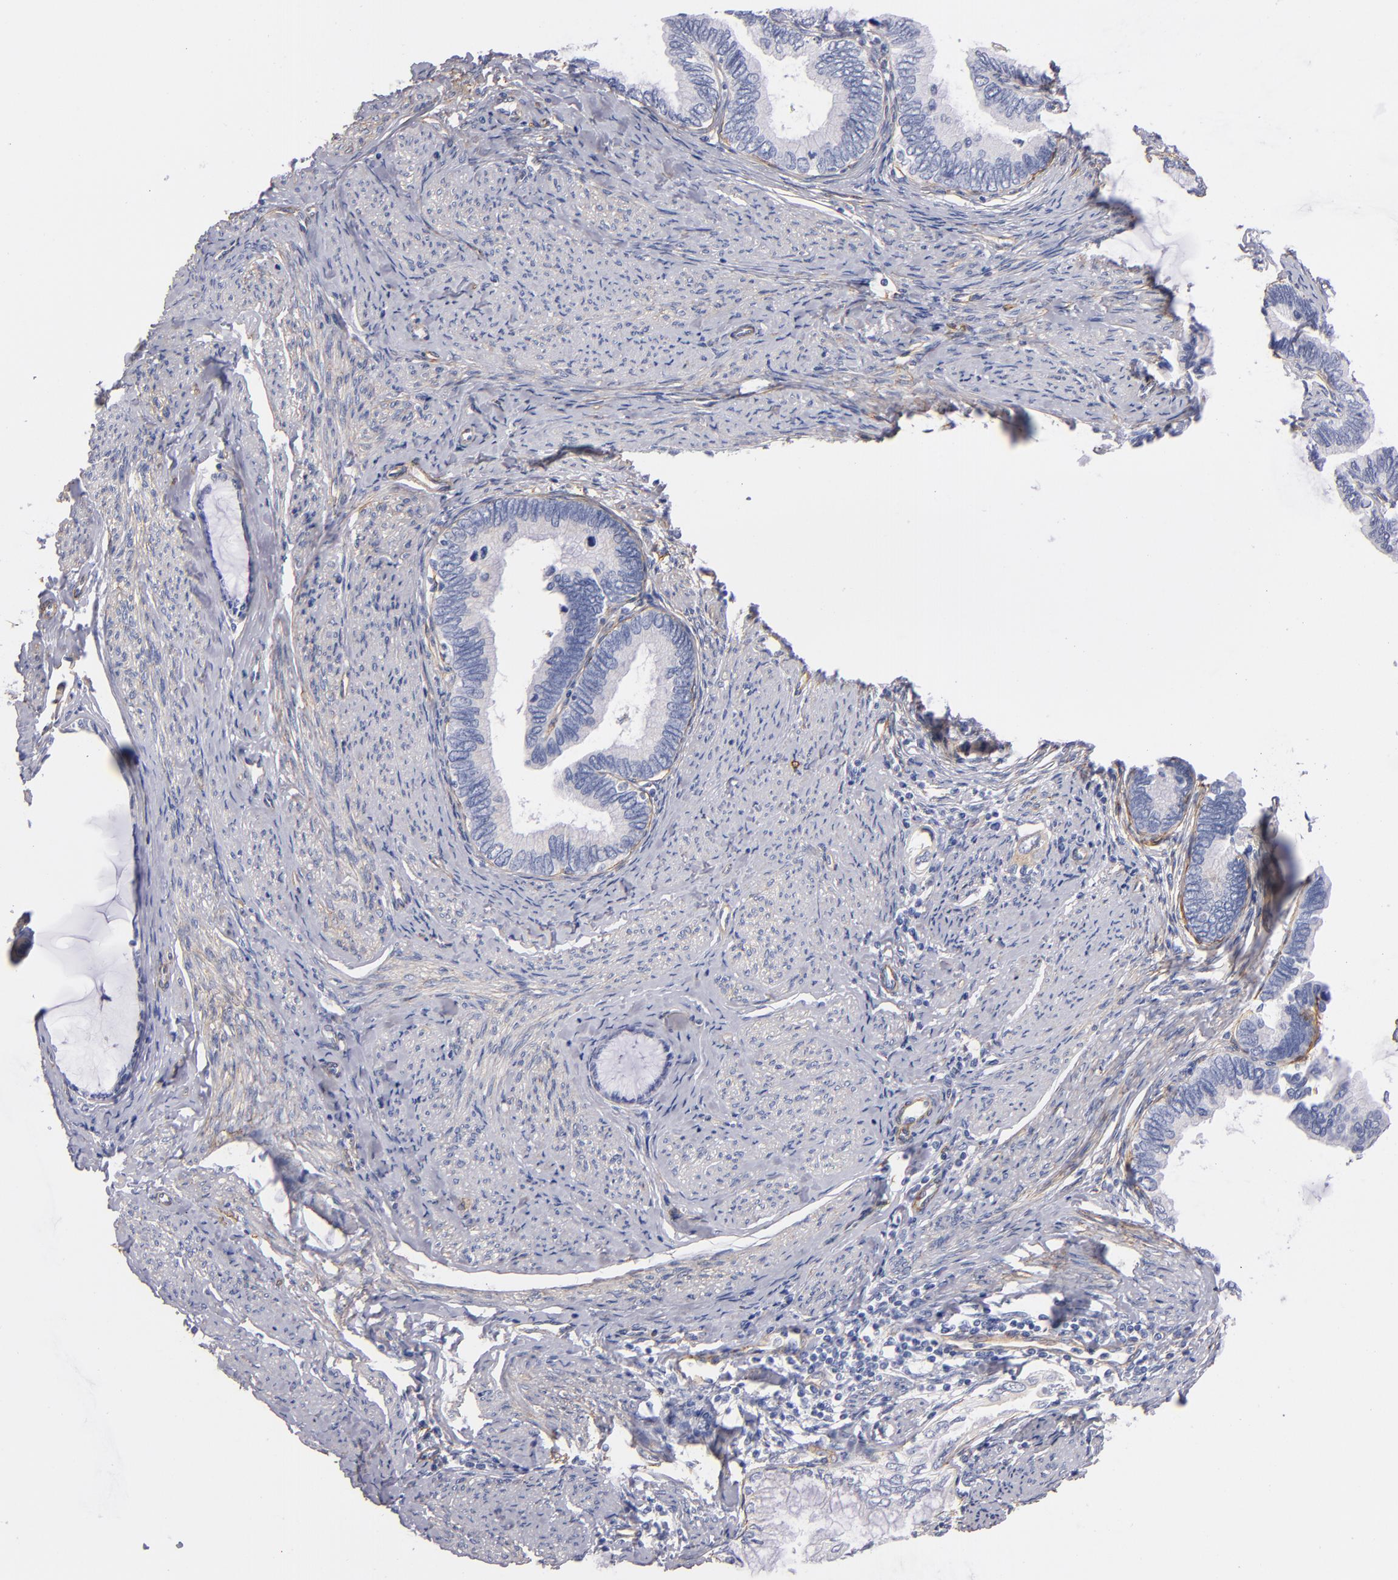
{"staining": {"intensity": "negative", "quantity": "none", "location": "none"}, "tissue": "cervical cancer", "cell_type": "Tumor cells", "image_type": "cancer", "snomed": [{"axis": "morphology", "description": "Adenocarcinoma, NOS"}, {"axis": "topography", "description": "Cervix"}], "caption": "The immunohistochemistry (IHC) micrograph has no significant staining in tumor cells of cervical cancer tissue. Brightfield microscopy of IHC stained with DAB (brown) and hematoxylin (blue), captured at high magnification.", "gene": "LAMC1", "patient": {"sex": "female", "age": 49}}